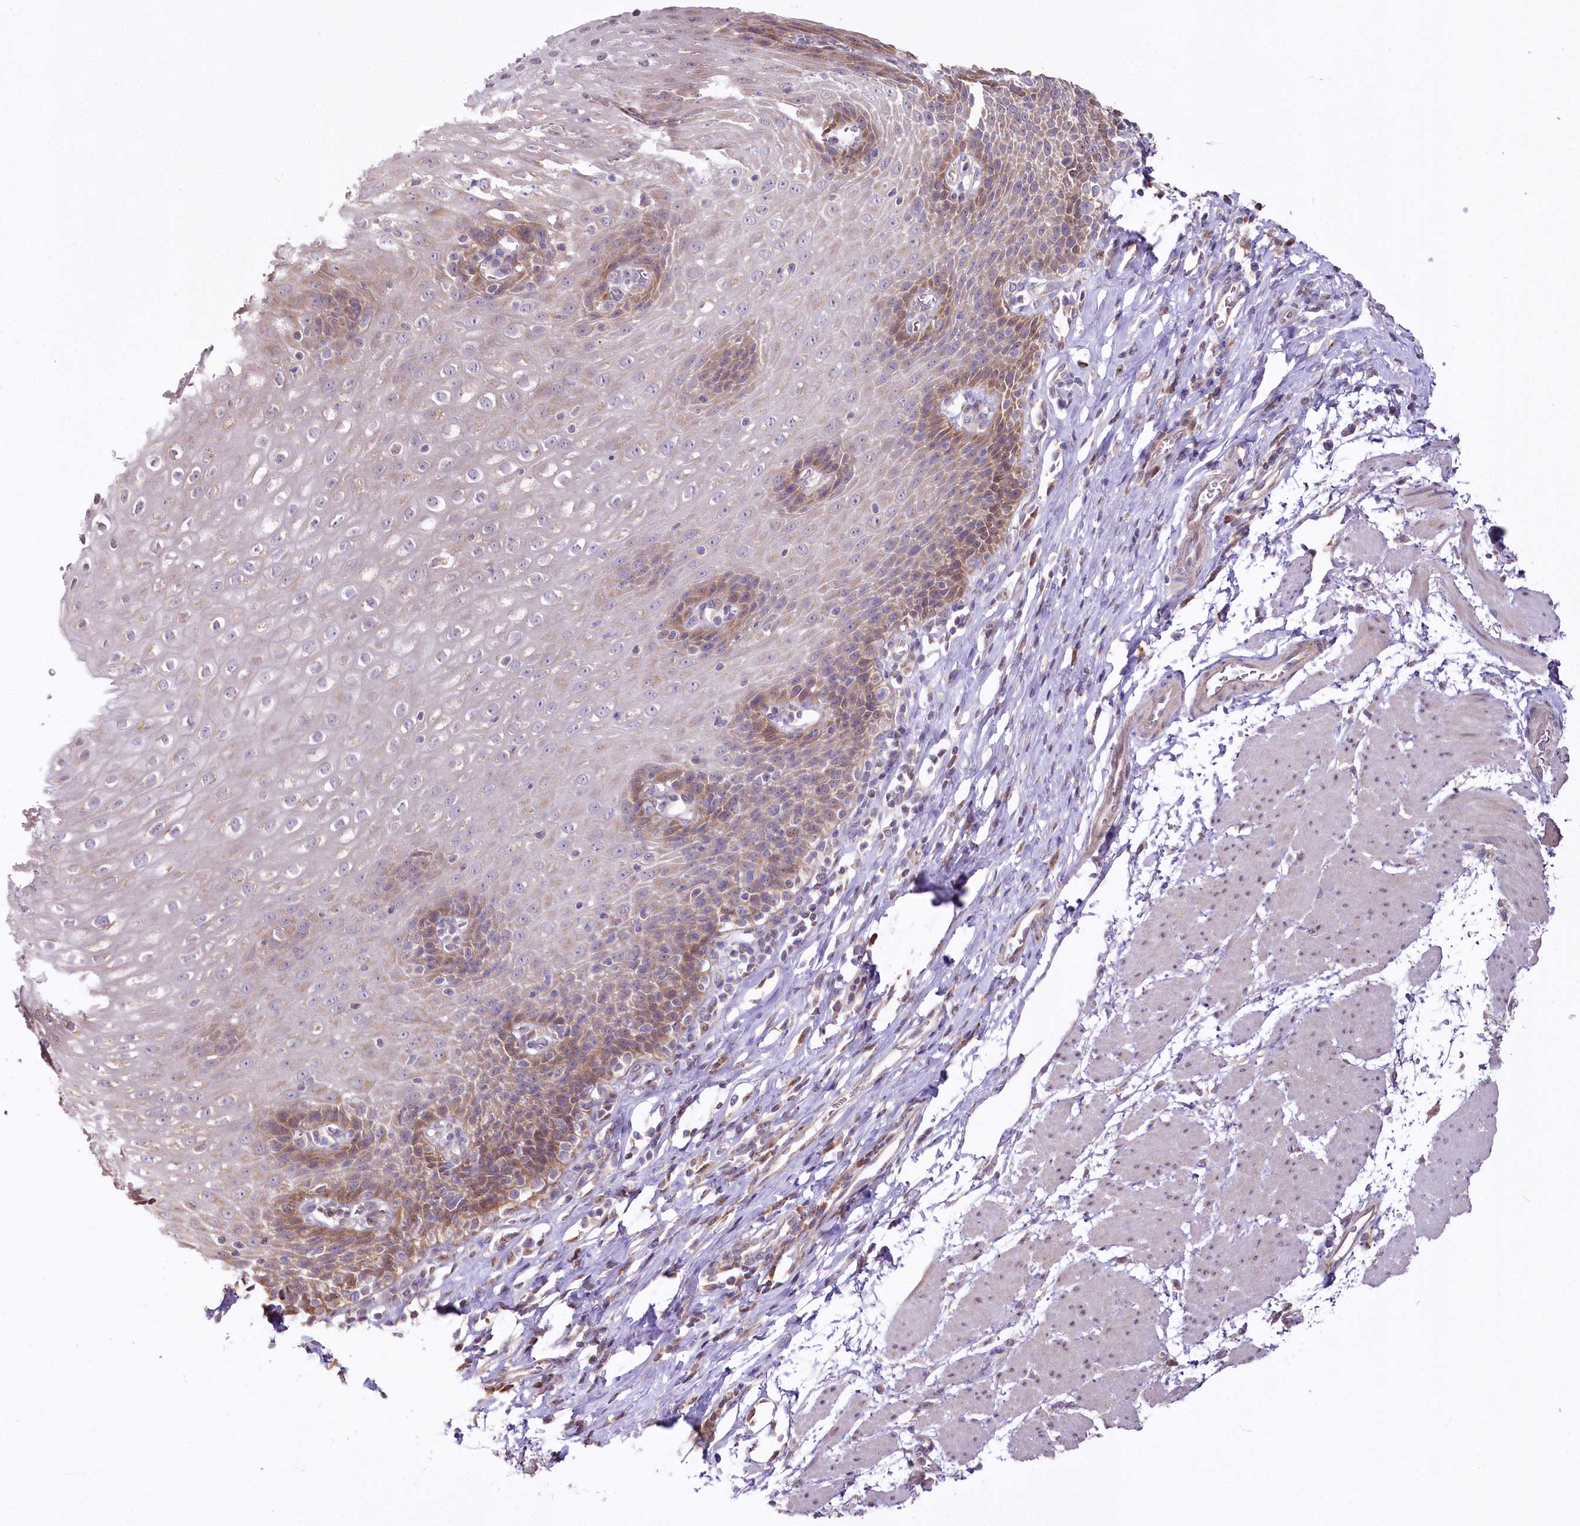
{"staining": {"intensity": "moderate", "quantity": "25%-75%", "location": "cytoplasmic/membranous"}, "tissue": "esophagus", "cell_type": "Squamous epithelial cells", "image_type": "normal", "snomed": [{"axis": "morphology", "description": "Normal tissue, NOS"}, {"axis": "topography", "description": "Esophagus"}], "caption": "This image demonstrates normal esophagus stained with IHC to label a protein in brown. The cytoplasmic/membranous of squamous epithelial cells show moderate positivity for the protein. Nuclei are counter-stained blue.", "gene": "ZNF226", "patient": {"sex": "female", "age": 61}}